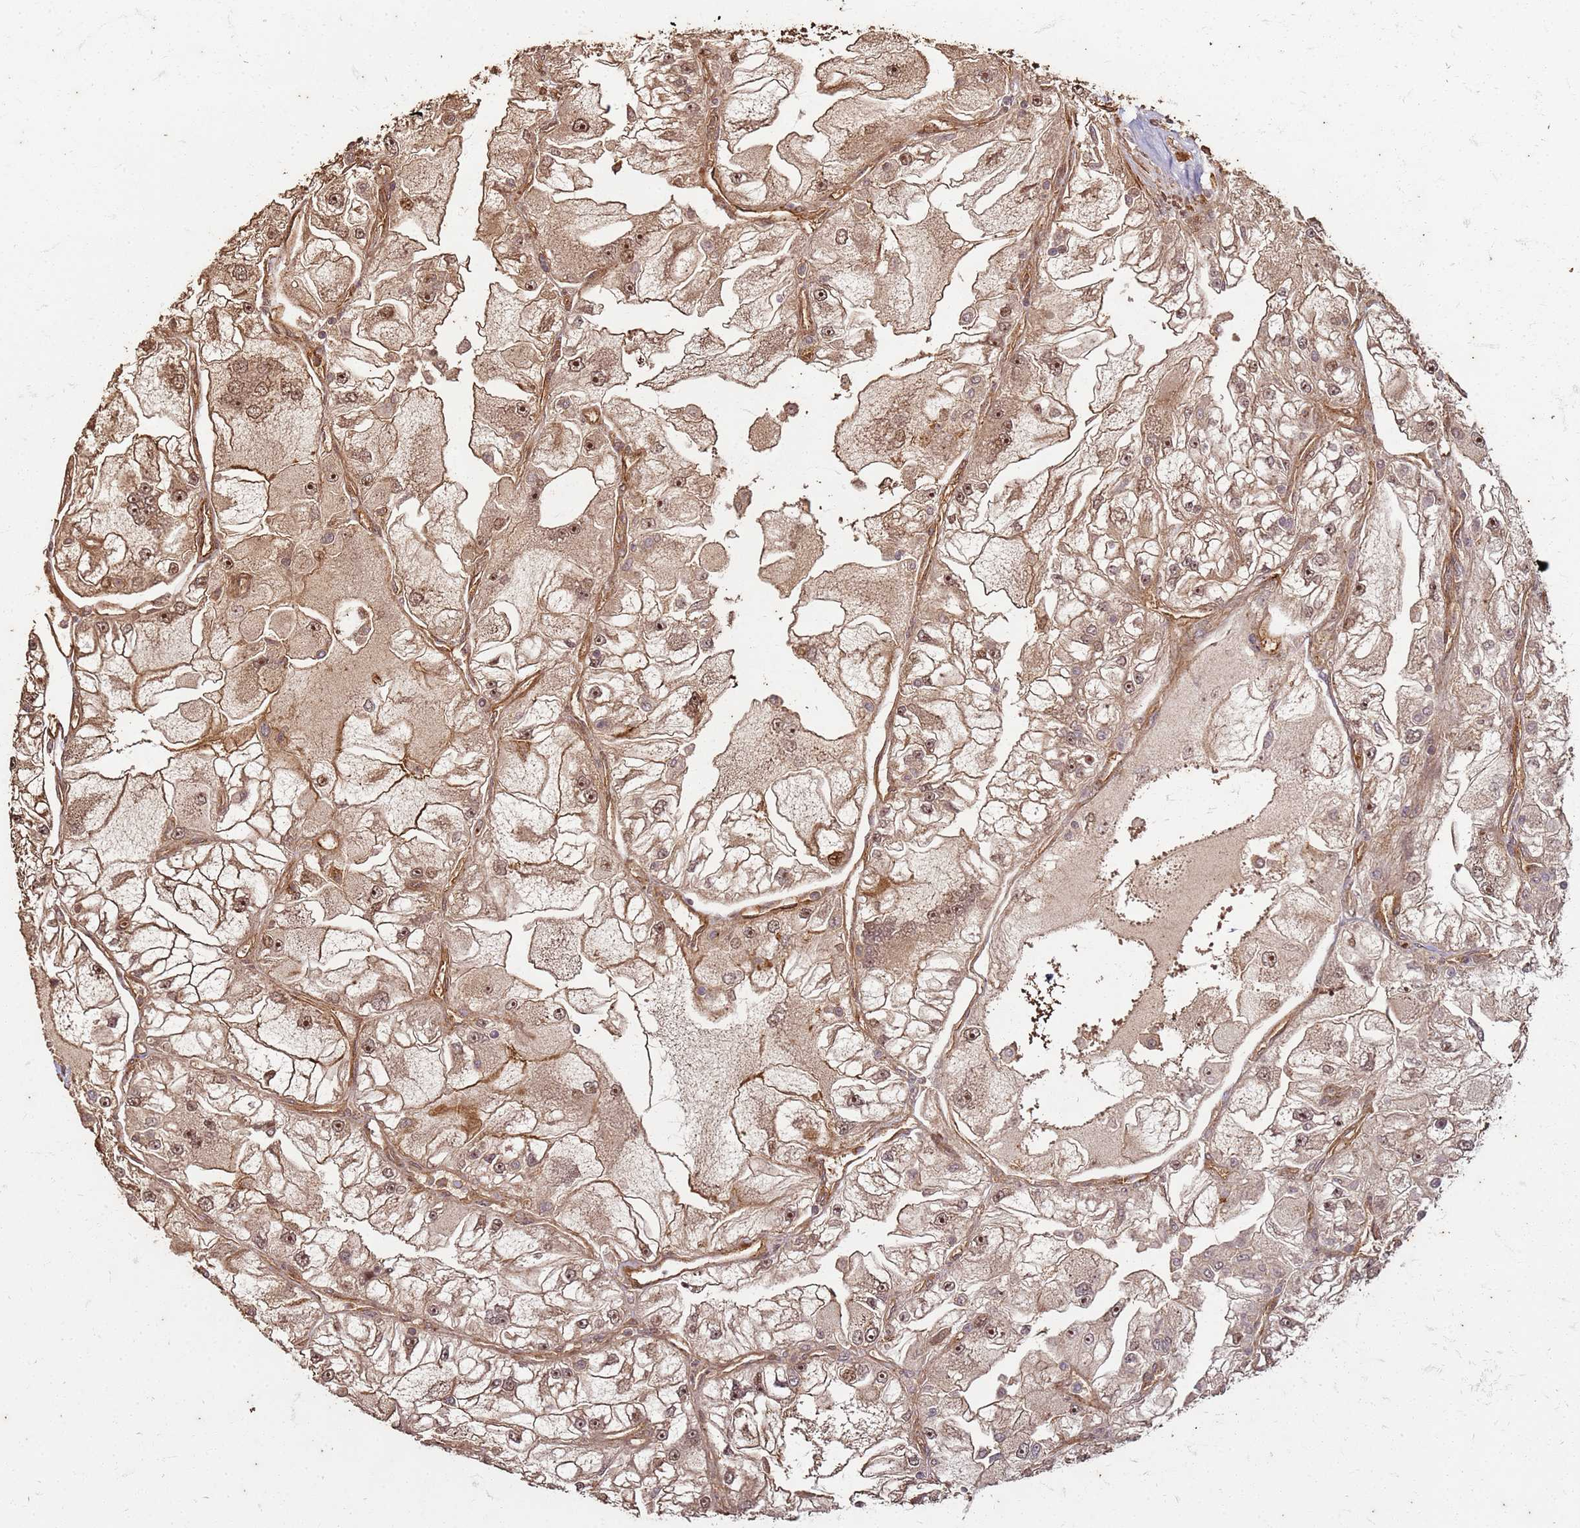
{"staining": {"intensity": "moderate", "quantity": ">75%", "location": "cytoplasmic/membranous,nuclear"}, "tissue": "renal cancer", "cell_type": "Tumor cells", "image_type": "cancer", "snomed": [{"axis": "morphology", "description": "Adenocarcinoma, NOS"}, {"axis": "topography", "description": "Kidney"}], "caption": "A medium amount of moderate cytoplasmic/membranous and nuclear positivity is identified in about >75% of tumor cells in renal cancer (adenocarcinoma) tissue.", "gene": "KIF26A", "patient": {"sex": "female", "age": 72}}